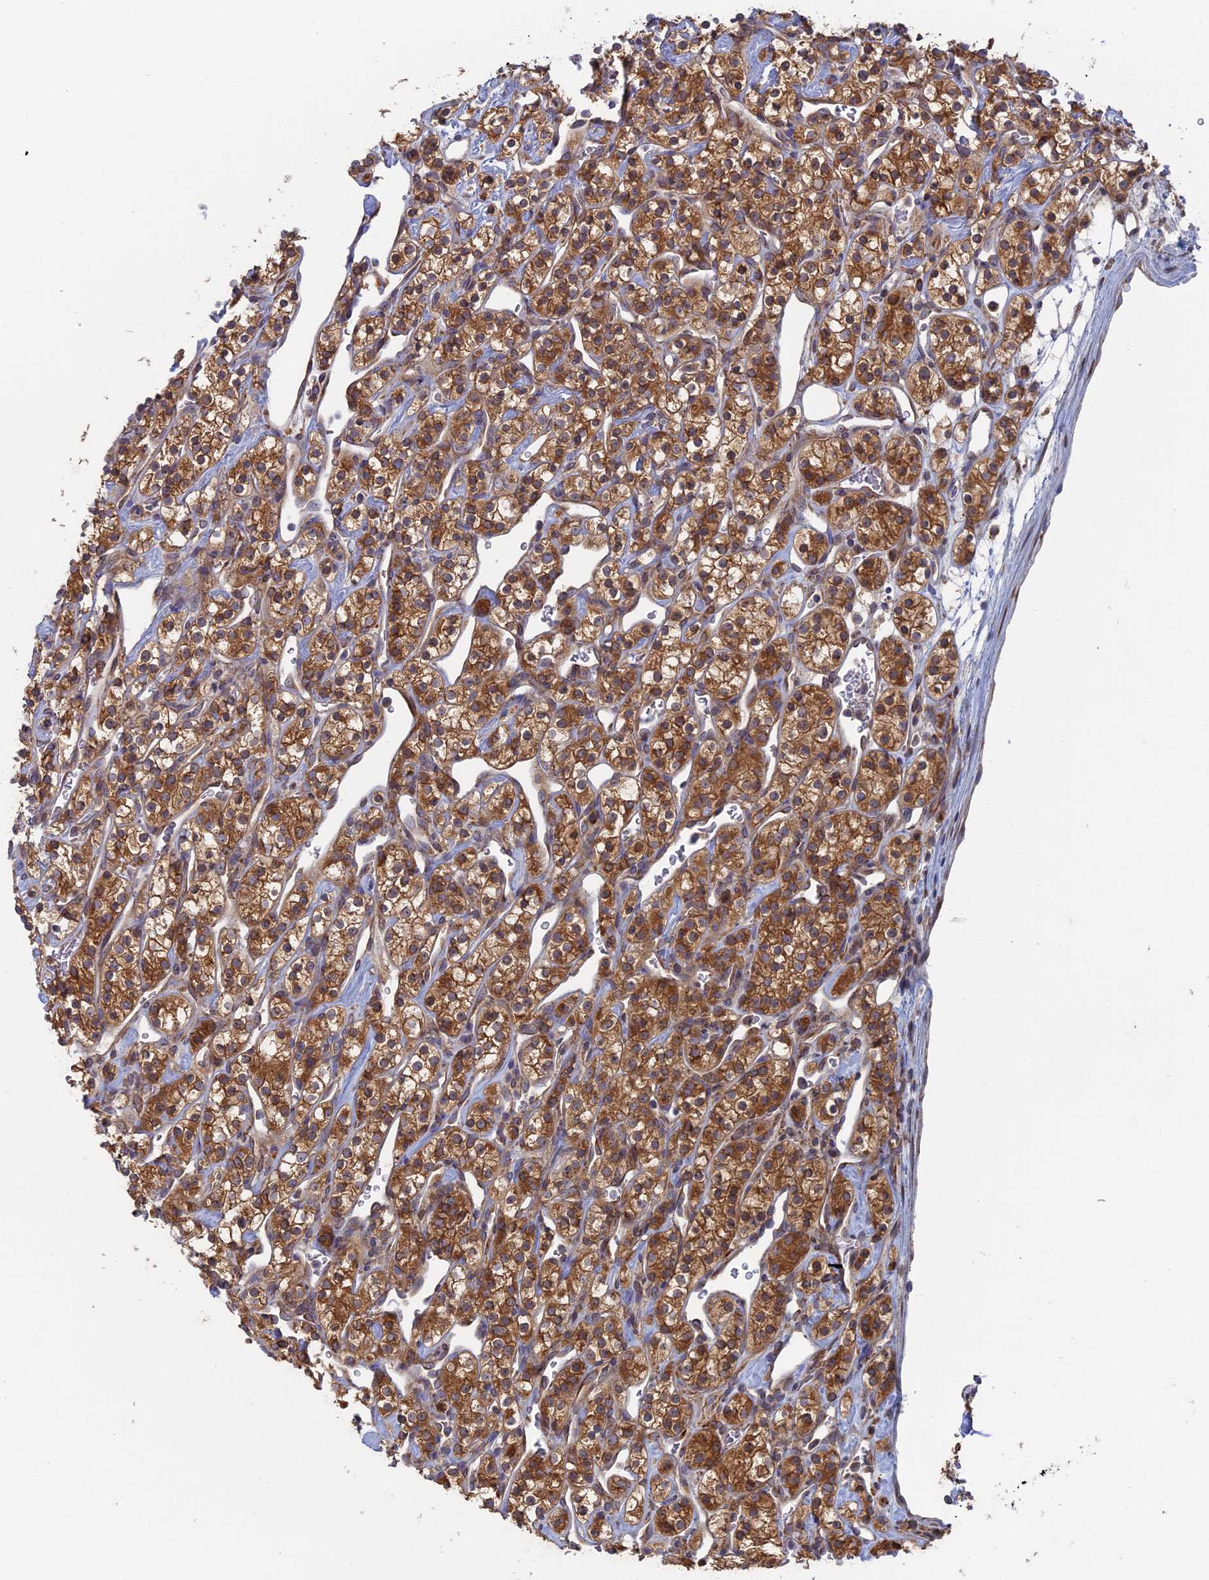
{"staining": {"intensity": "strong", "quantity": ">75%", "location": "cytoplasmic/membranous"}, "tissue": "renal cancer", "cell_type": "Tumor cells", "image_type": "cancer", "snomed": [{"axis": "morphology", "description": "Adenocarcinoma, NOS"}, {"axis": "topography", "description": "Kidney"}], "caption": "Protein staining displays strong cytoplasmic/membranous positivity in approximately >75% of tumor cells in adenocarcinoma (renal). The staining is performed using DAB brown chromogen to label protein expression. The nuclei are counter-stained blue using hematoxylin.", "gene": "TBC1D30", "patient": {"sex": "male", "age": 77}}